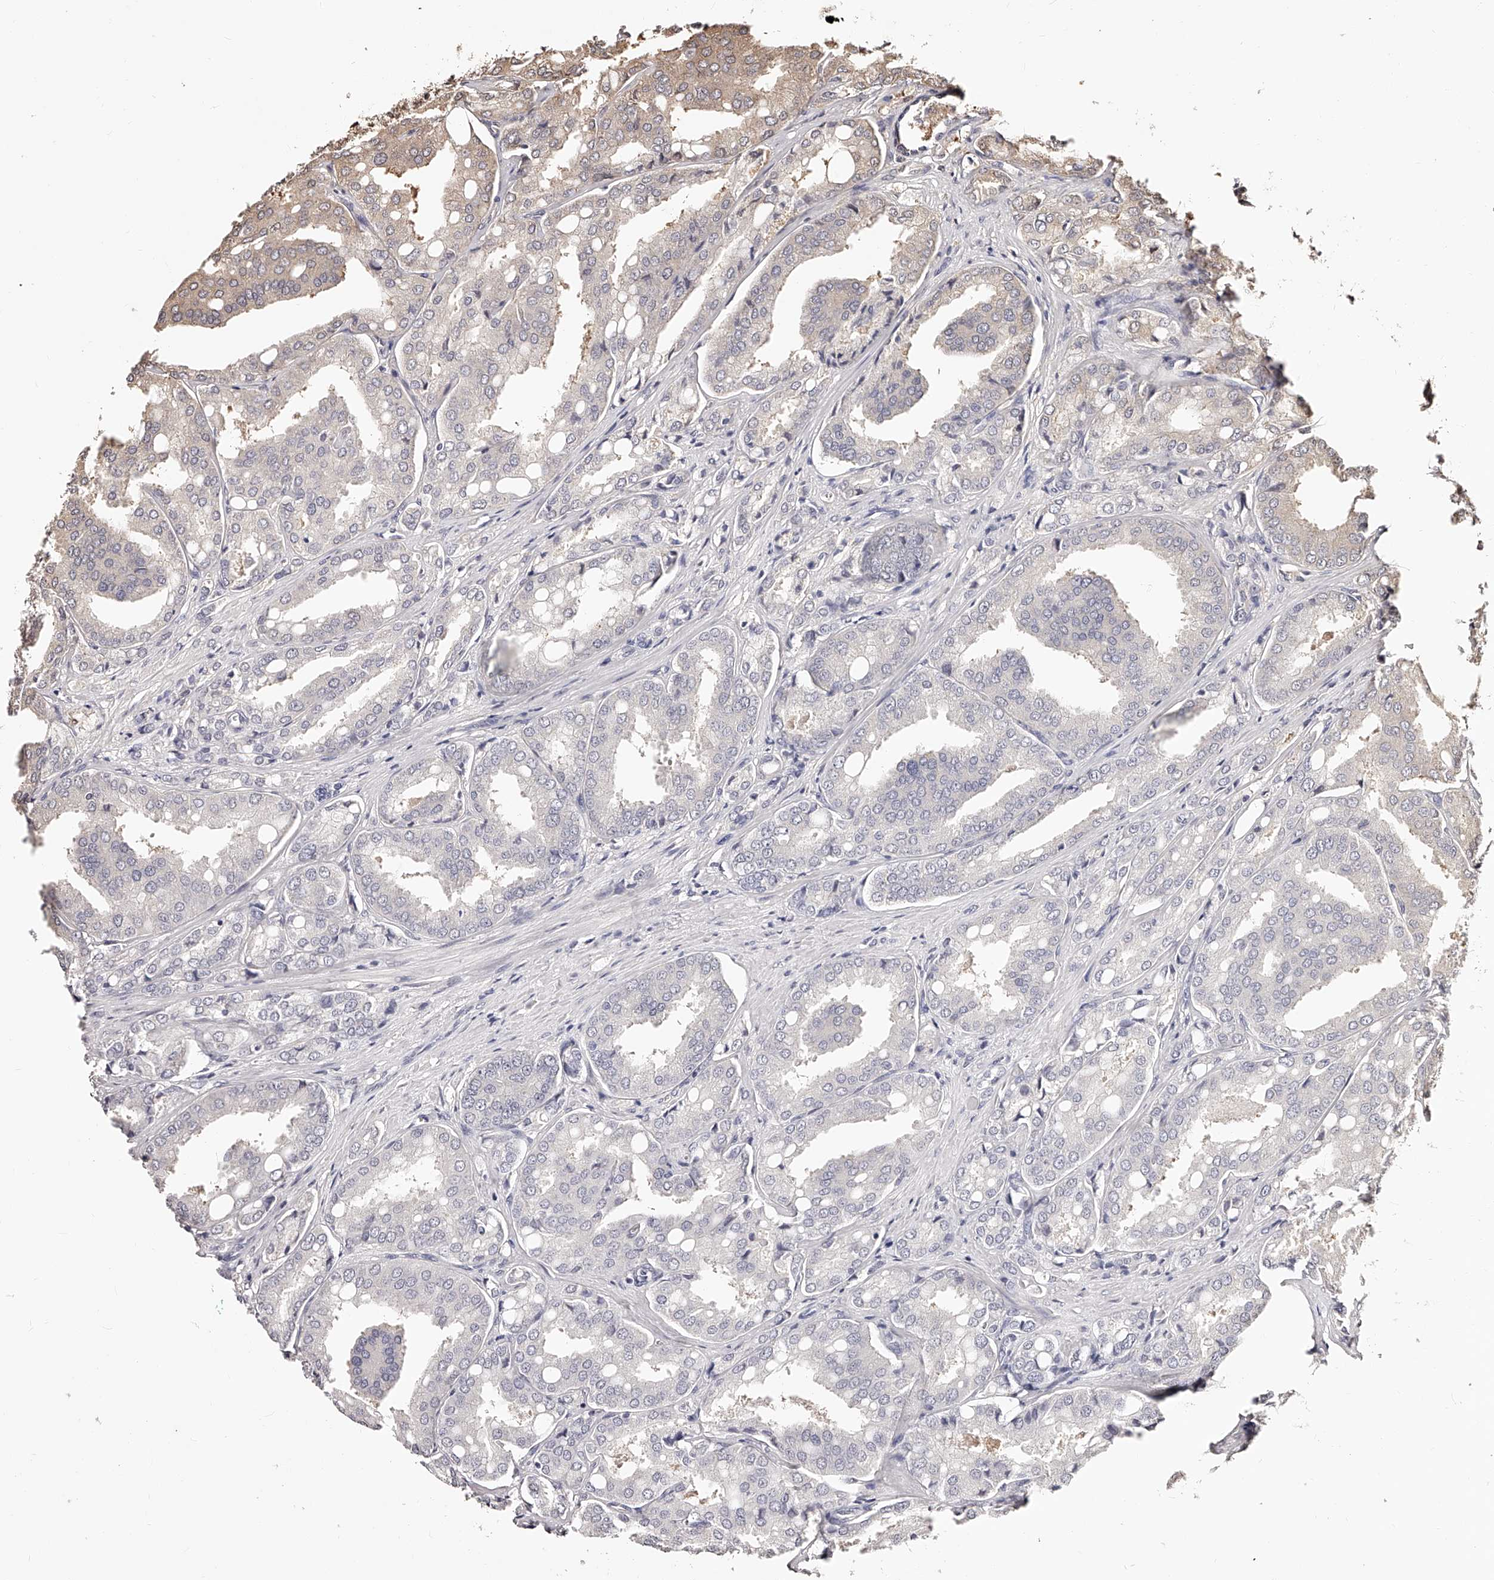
{"staining": {"intensity": "weak", "quantity": "<25%", "location": "cytoplasmic/membranous"}, "tissue": "prostate cancer", "cell_type": "Tumor cells", "image_type": "cancer", "snomed": [{"axis": "morphology", "description": "Adenocarcinoma, High grade"}, {"axis": "topography", "description": "Prostate"}], "caption": "This is an immunohistochemistry image of prostate cancer. There is no staining in tumor cells.", "gene": "ZNF582", "patient": {"sex": "male", "age": 50}}